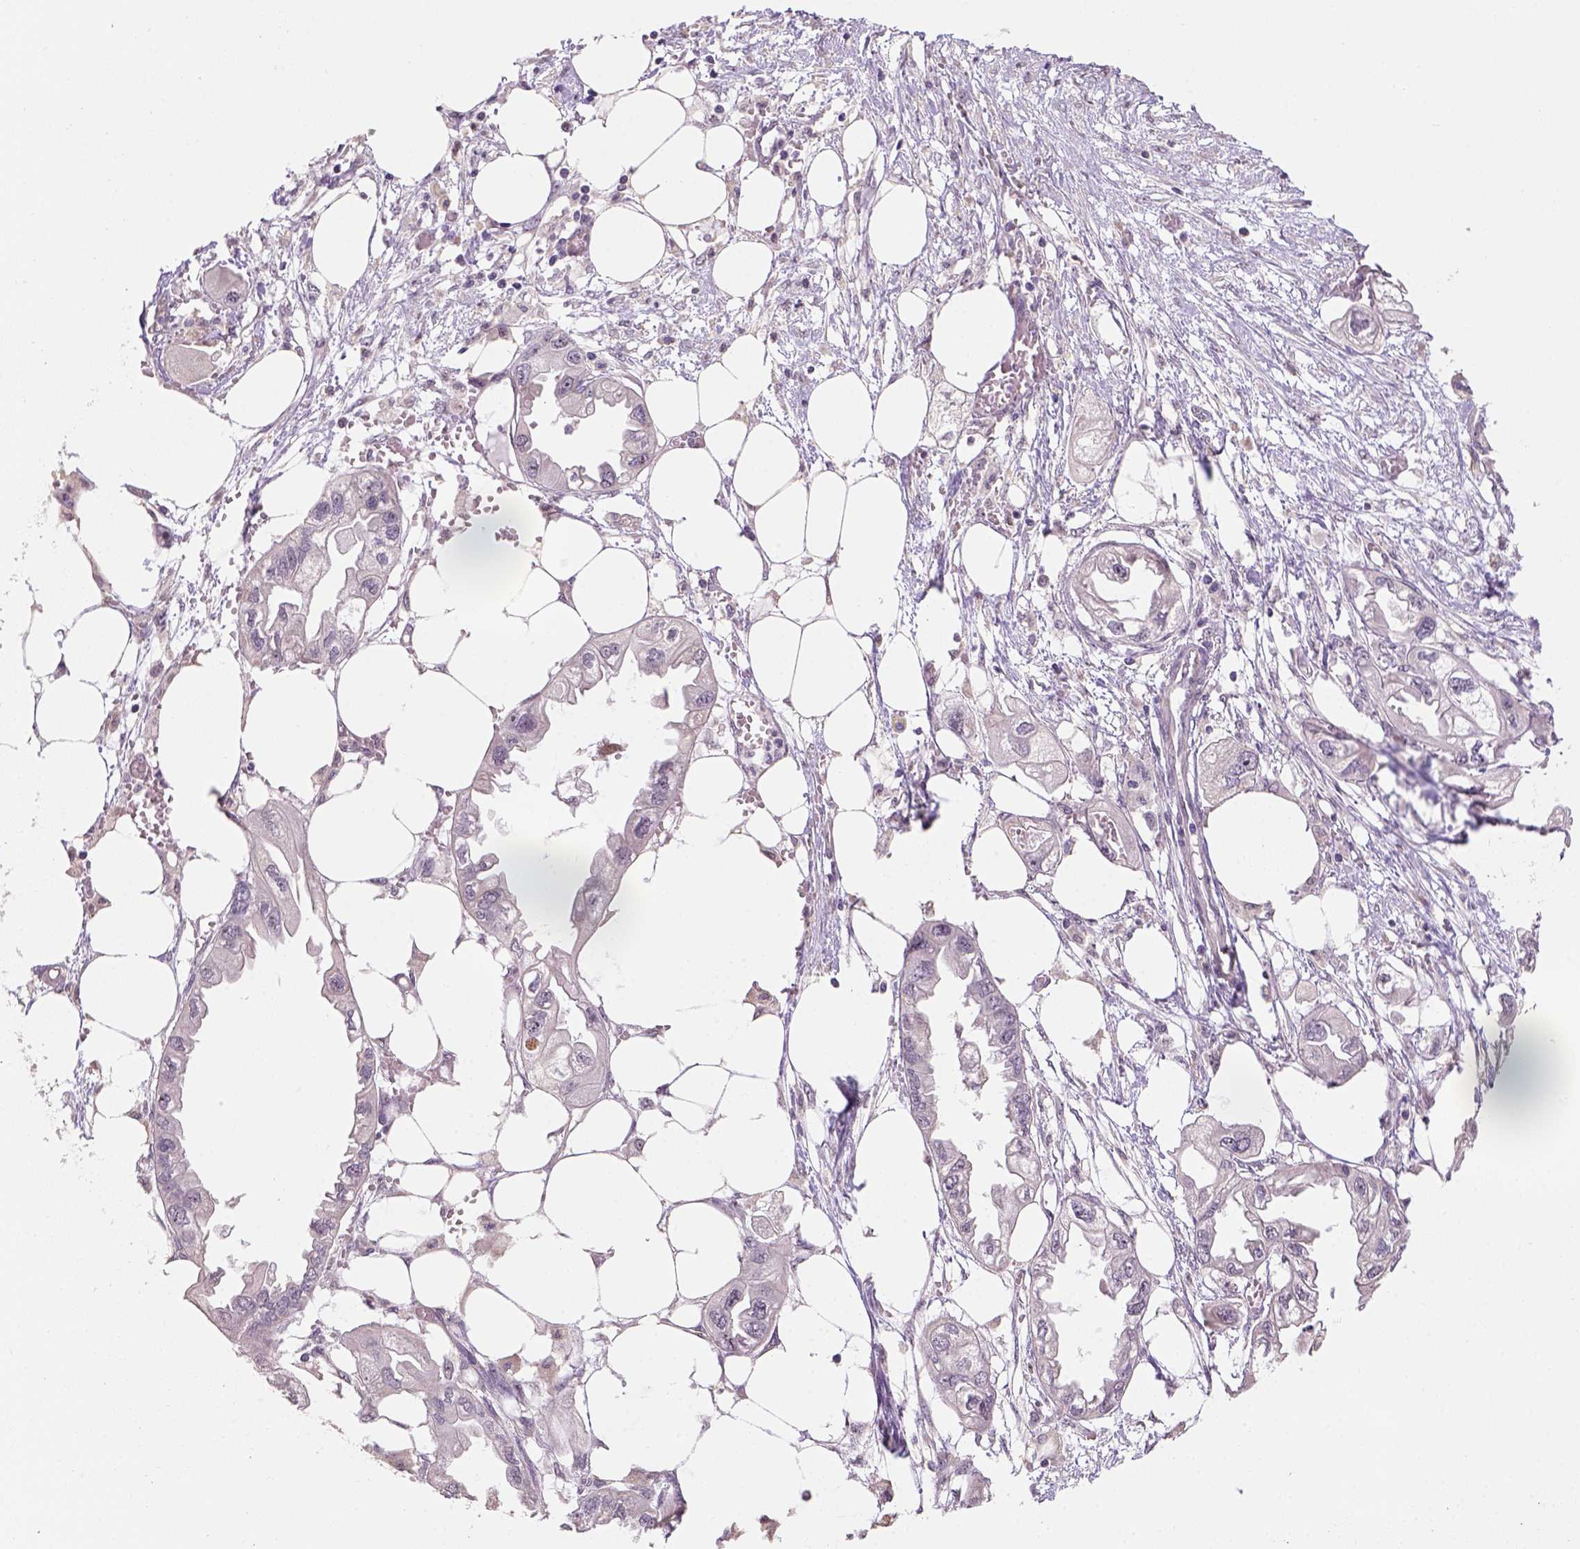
{"staining": {"intensity": "negative", "quantity": "none", "location": "none"}, "tissue": "endometrial cancer", "cell_type": "Tumor cells", "image_type": "cancer", "snomed": [{"axis": "morphology", "description": "Adenocarcinoma, NOS"}, {"axis": "morphology", "description": "Adenocarcinoma, metastatic, NOS"}, {"axis": "topography", "description": "Adipose tissue"}, {"axis": "topography", "description": "Endometrium"}], "caption": "This is an IHC micrograph of endometrial adenocarcinoma. There is no positivity in tumor cells.", "gene": "DDX50", "patient": {"sex": "female", "age": 67}}